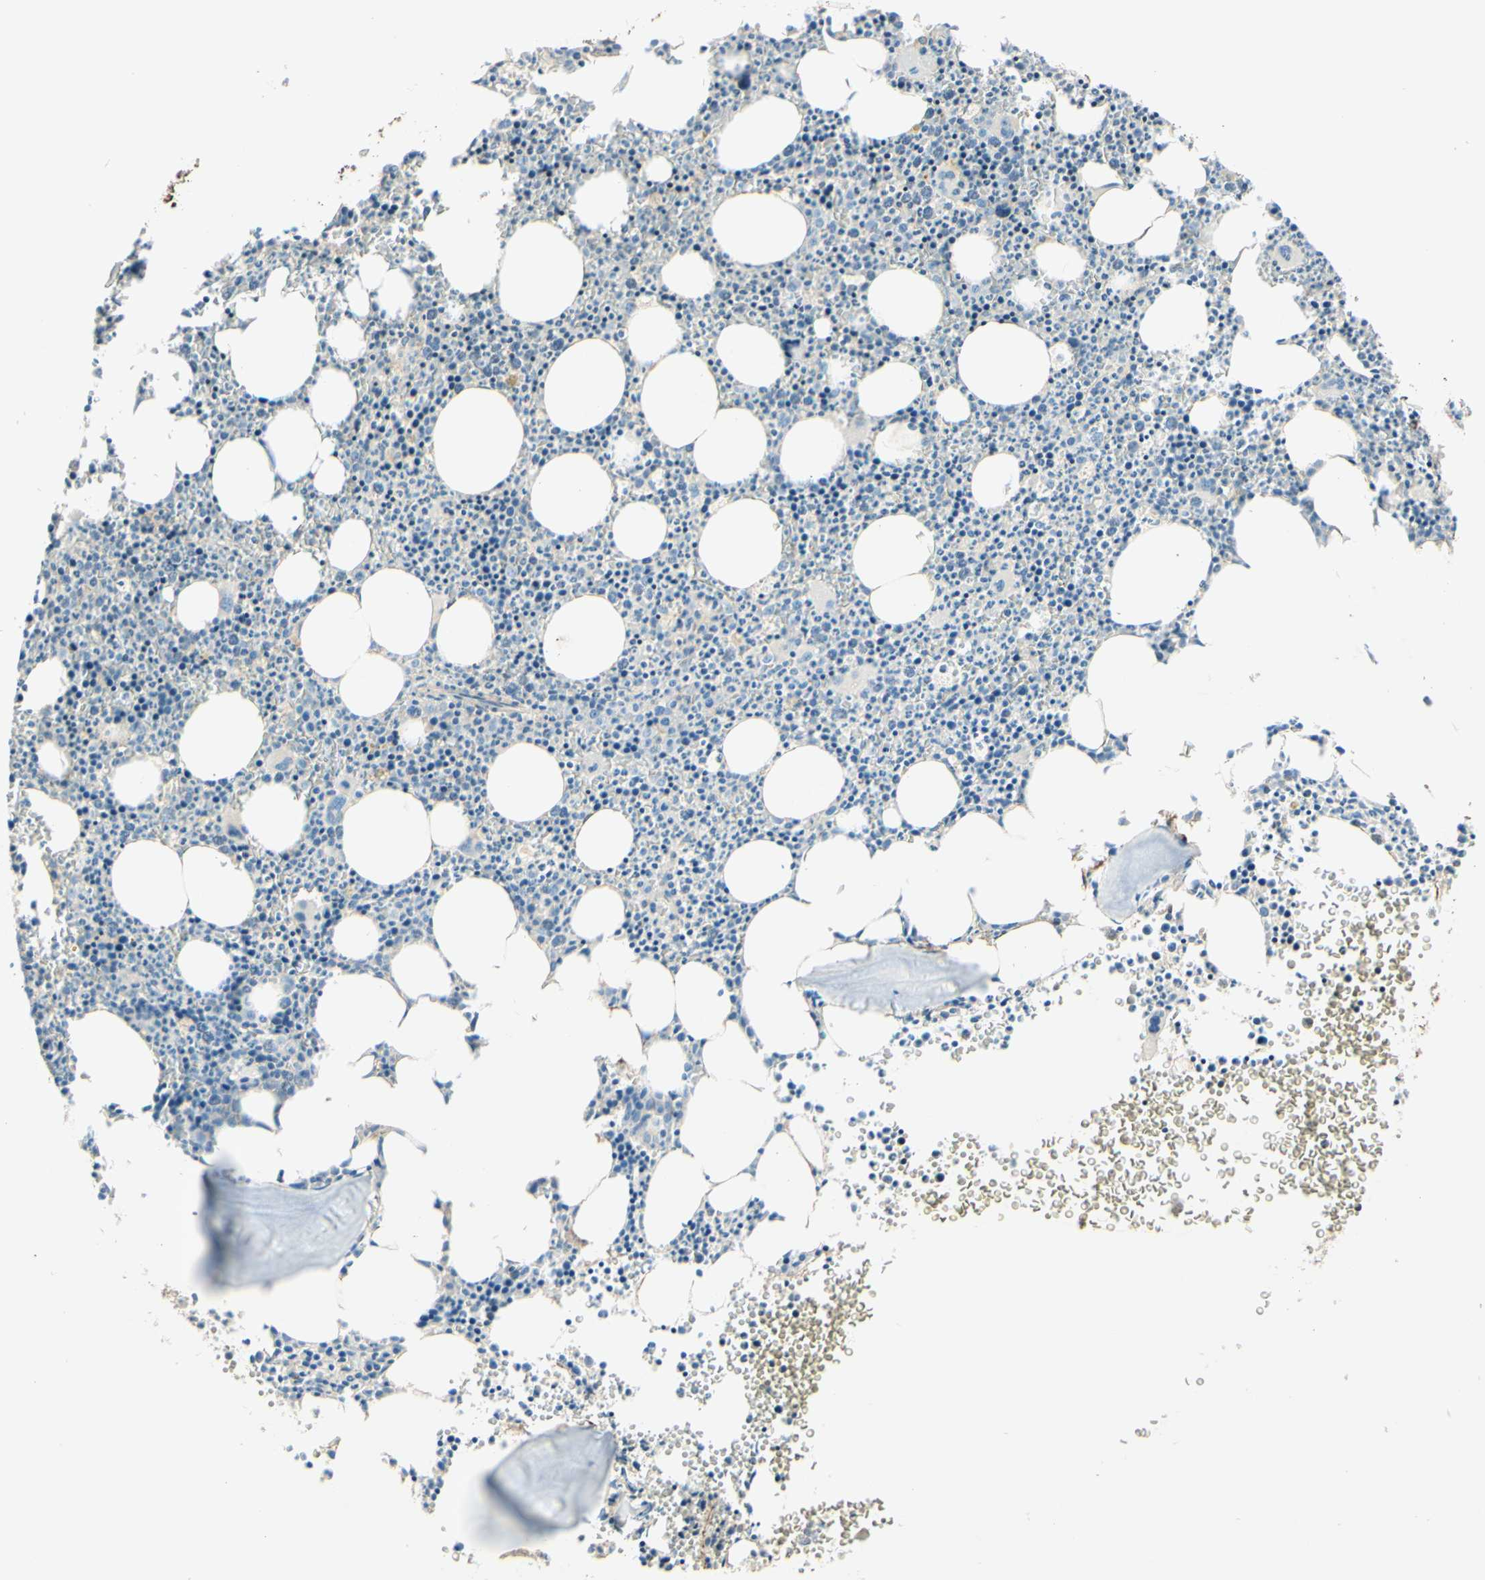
{"staining": {"intensity": "weak", "quantity": "<25%", "location": "cytoplasmic/membranous"}, "tissue": "bone marrow", "cell_type": "Hematopoietic cells", "image_type": "normal", "snomed": [{"axis": "morphology", "description": "Normal tissue, NOS"}, {"axis": "morphology", "description": "Inflammation, NOS"}, {"axis": "topography", "description": "Bone marrow"}], "caption": "This is a photomicrograph of immunohistochemistry staining of unremarkable bone marrow, which shows no expression in hematopoietic cells.", "gene": "RNF149", "patient": {"sex": "female", "age": 61}}